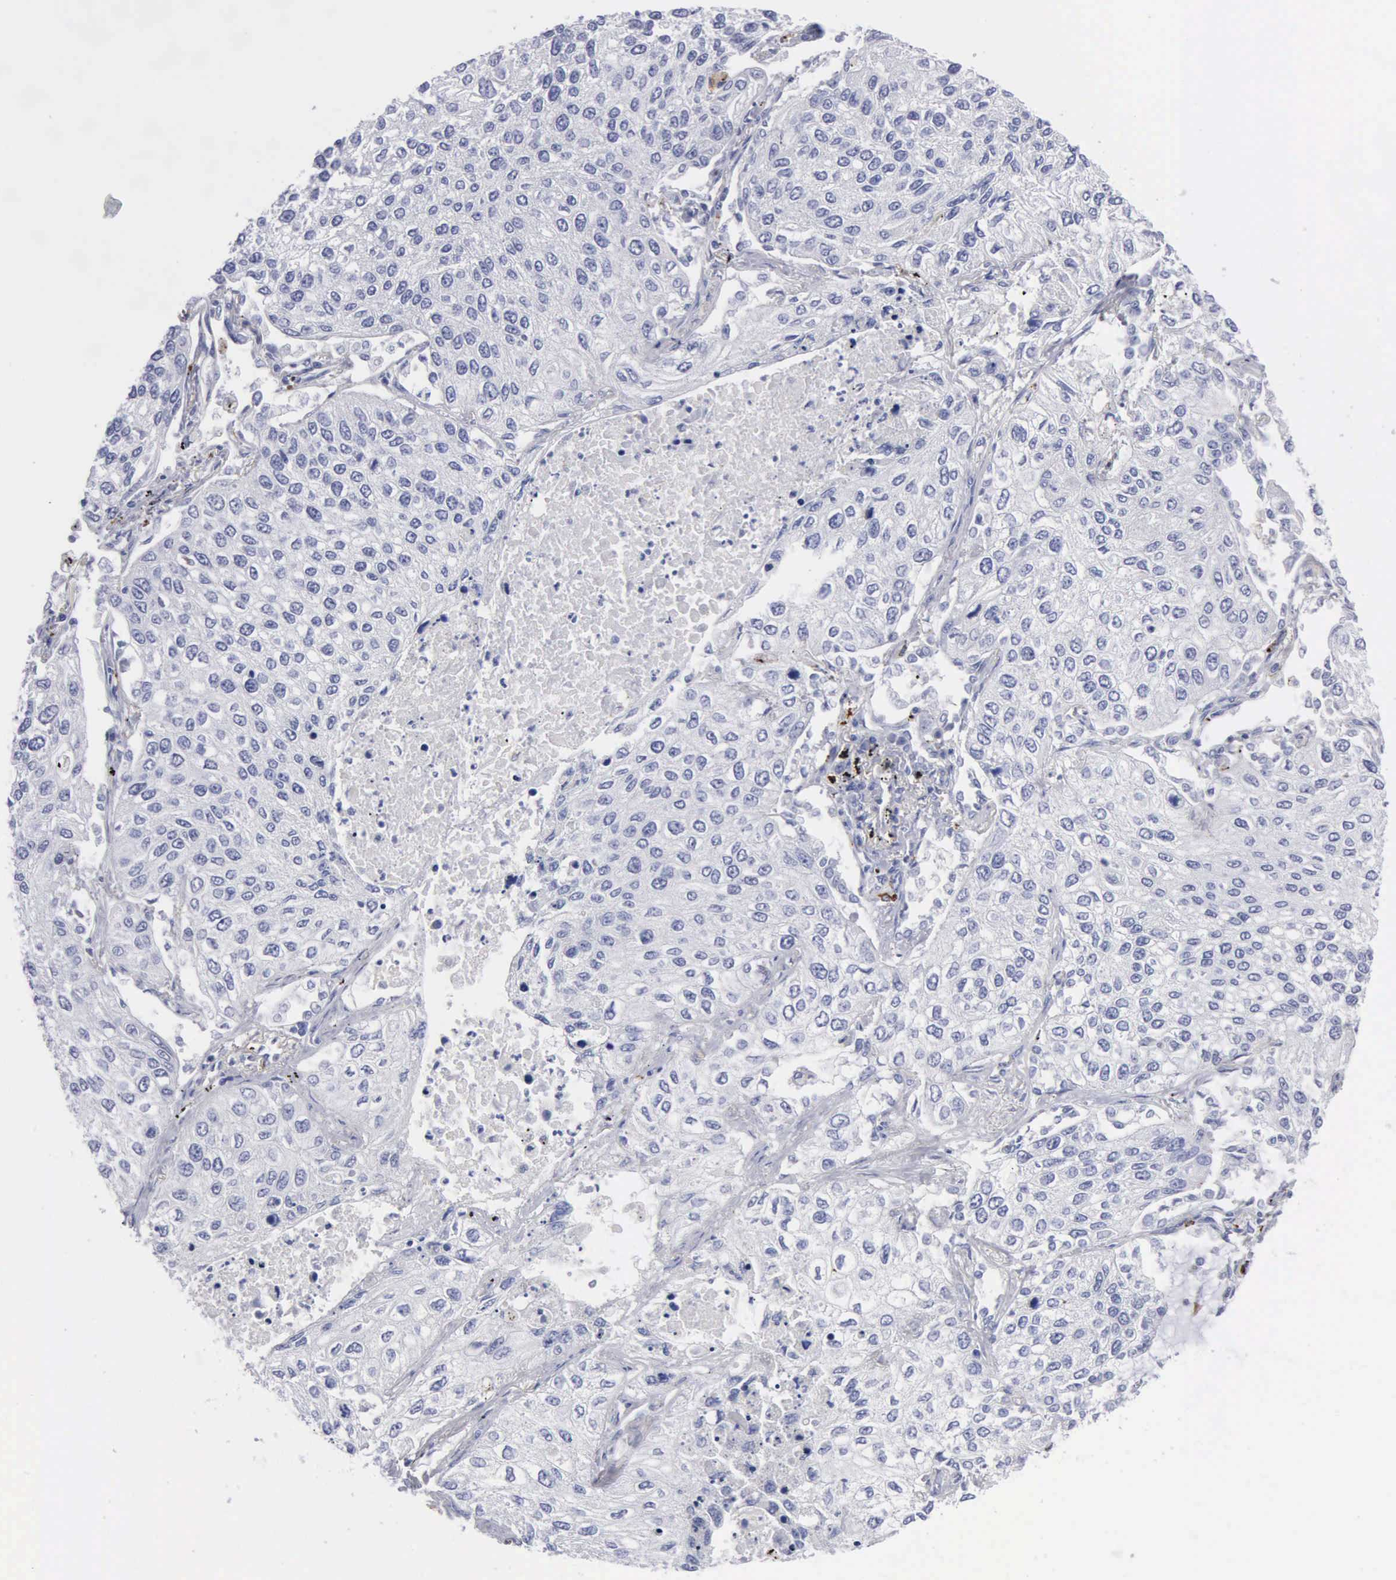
{"staining": {"intensity": "negative", "quantity": "none", "location": "none"}, "tissue": "lung cancer", "cell_type": "Tumor cells", "image_type": "cancer", "snomed": [{"axis": "morphology", "description": "Squamous cell carcinoma, NOS"}, {"axis": "topography", "description": "Lung"}], "caption": "Human lung cancer (squamous cell carcinoma) stained for a protein using immunohistochemistry (IHC) reveals no staining in tumor cells.", "gene": "CTSL", "patient": {"sex": "male", "age": 75}}